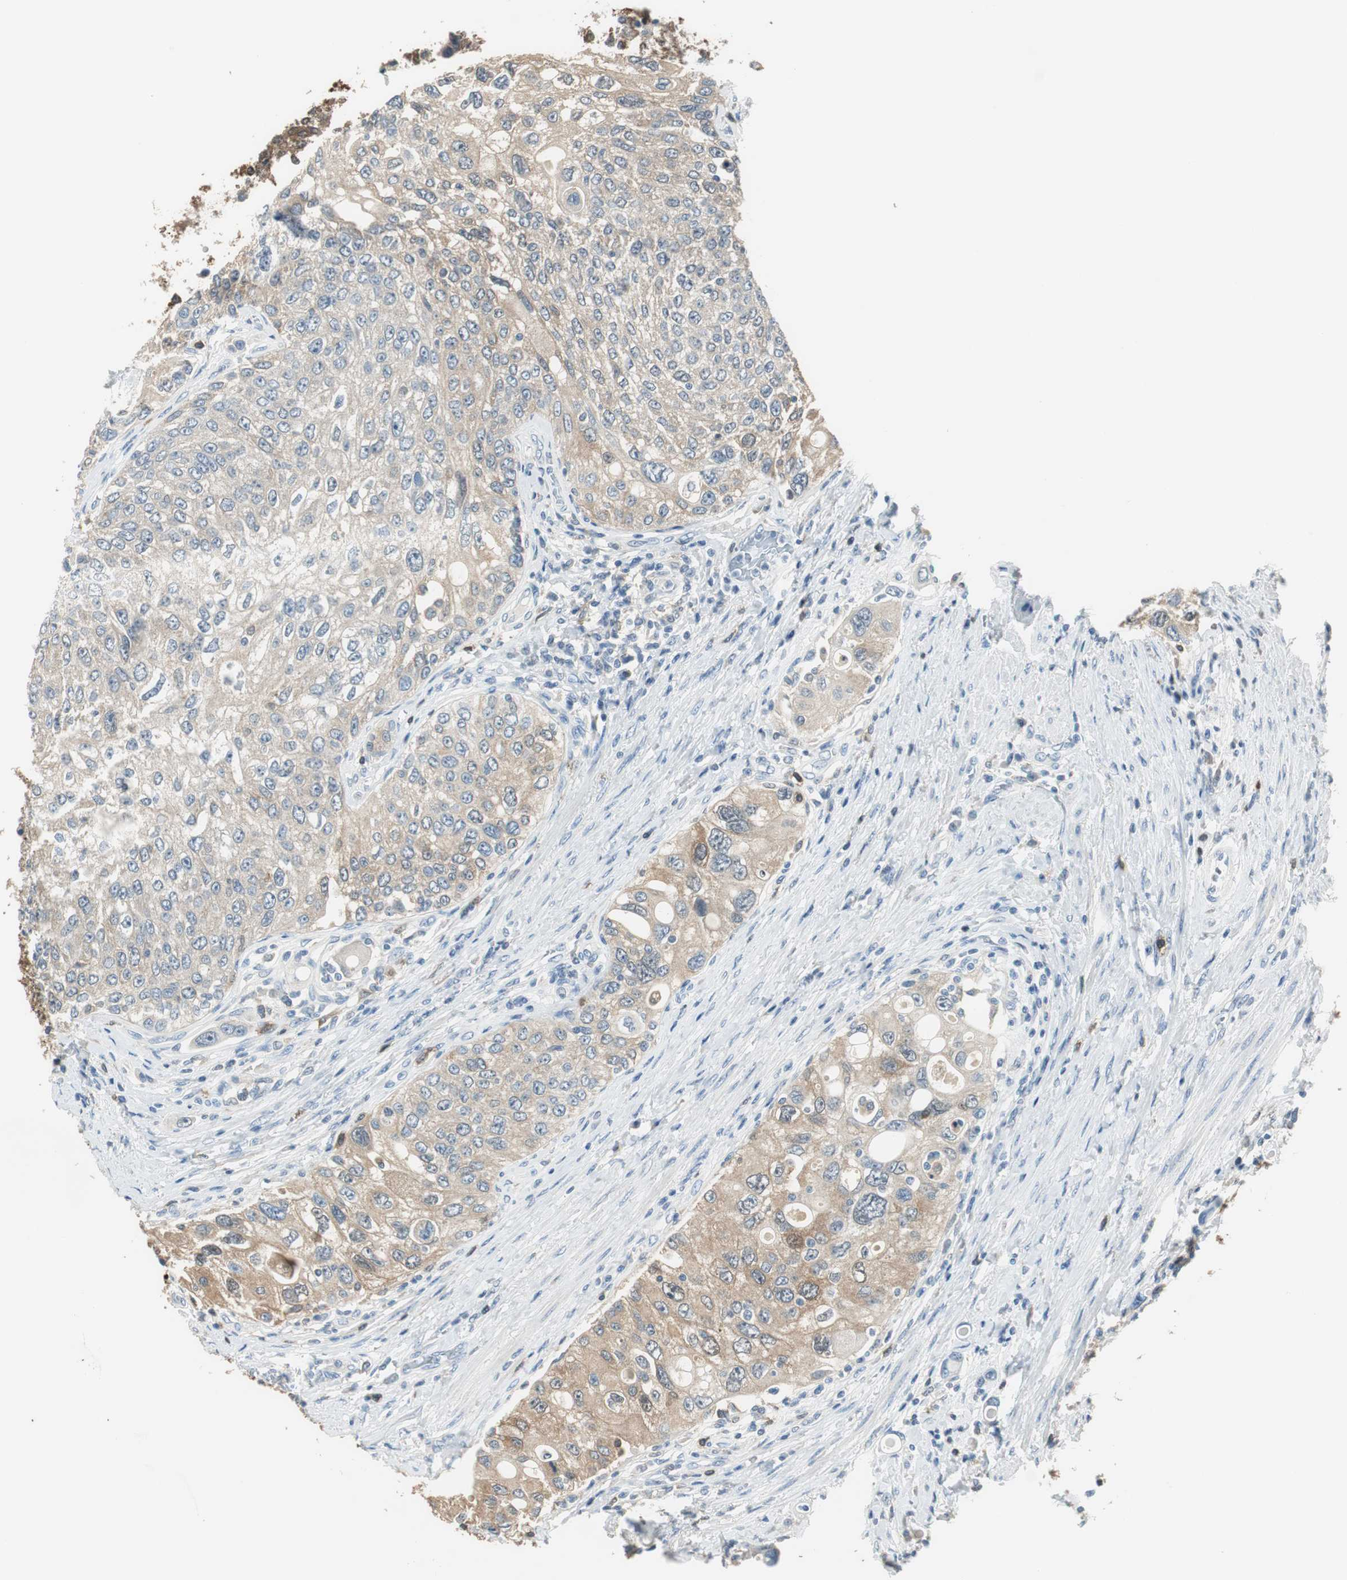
{"staining": {"intensity": "moderate", "quantity": ">75%", "location": "cytoplasmic/membranous"}, "tissue": "urothelial cancer", "cell_type": "Tumor cells", "image_type": "cancer", "snomed": [{"axis": "morphology", "description": "Urothelial carcinoma, High grade"}, {"axis": "topography", "description": "Urinary bladder"}], "caption": "Urothelial carcinoma (high-grade) stained for a protein displays moderate cytoplasmic/membranous positivity in tumor cells. The protein is stained brown, and the nuclei are stained in blue (DAB IHC with brightfield microscopy, high magnification).", "gene": "MSTO1", "patient": {"sex": "female", "age": 56}}